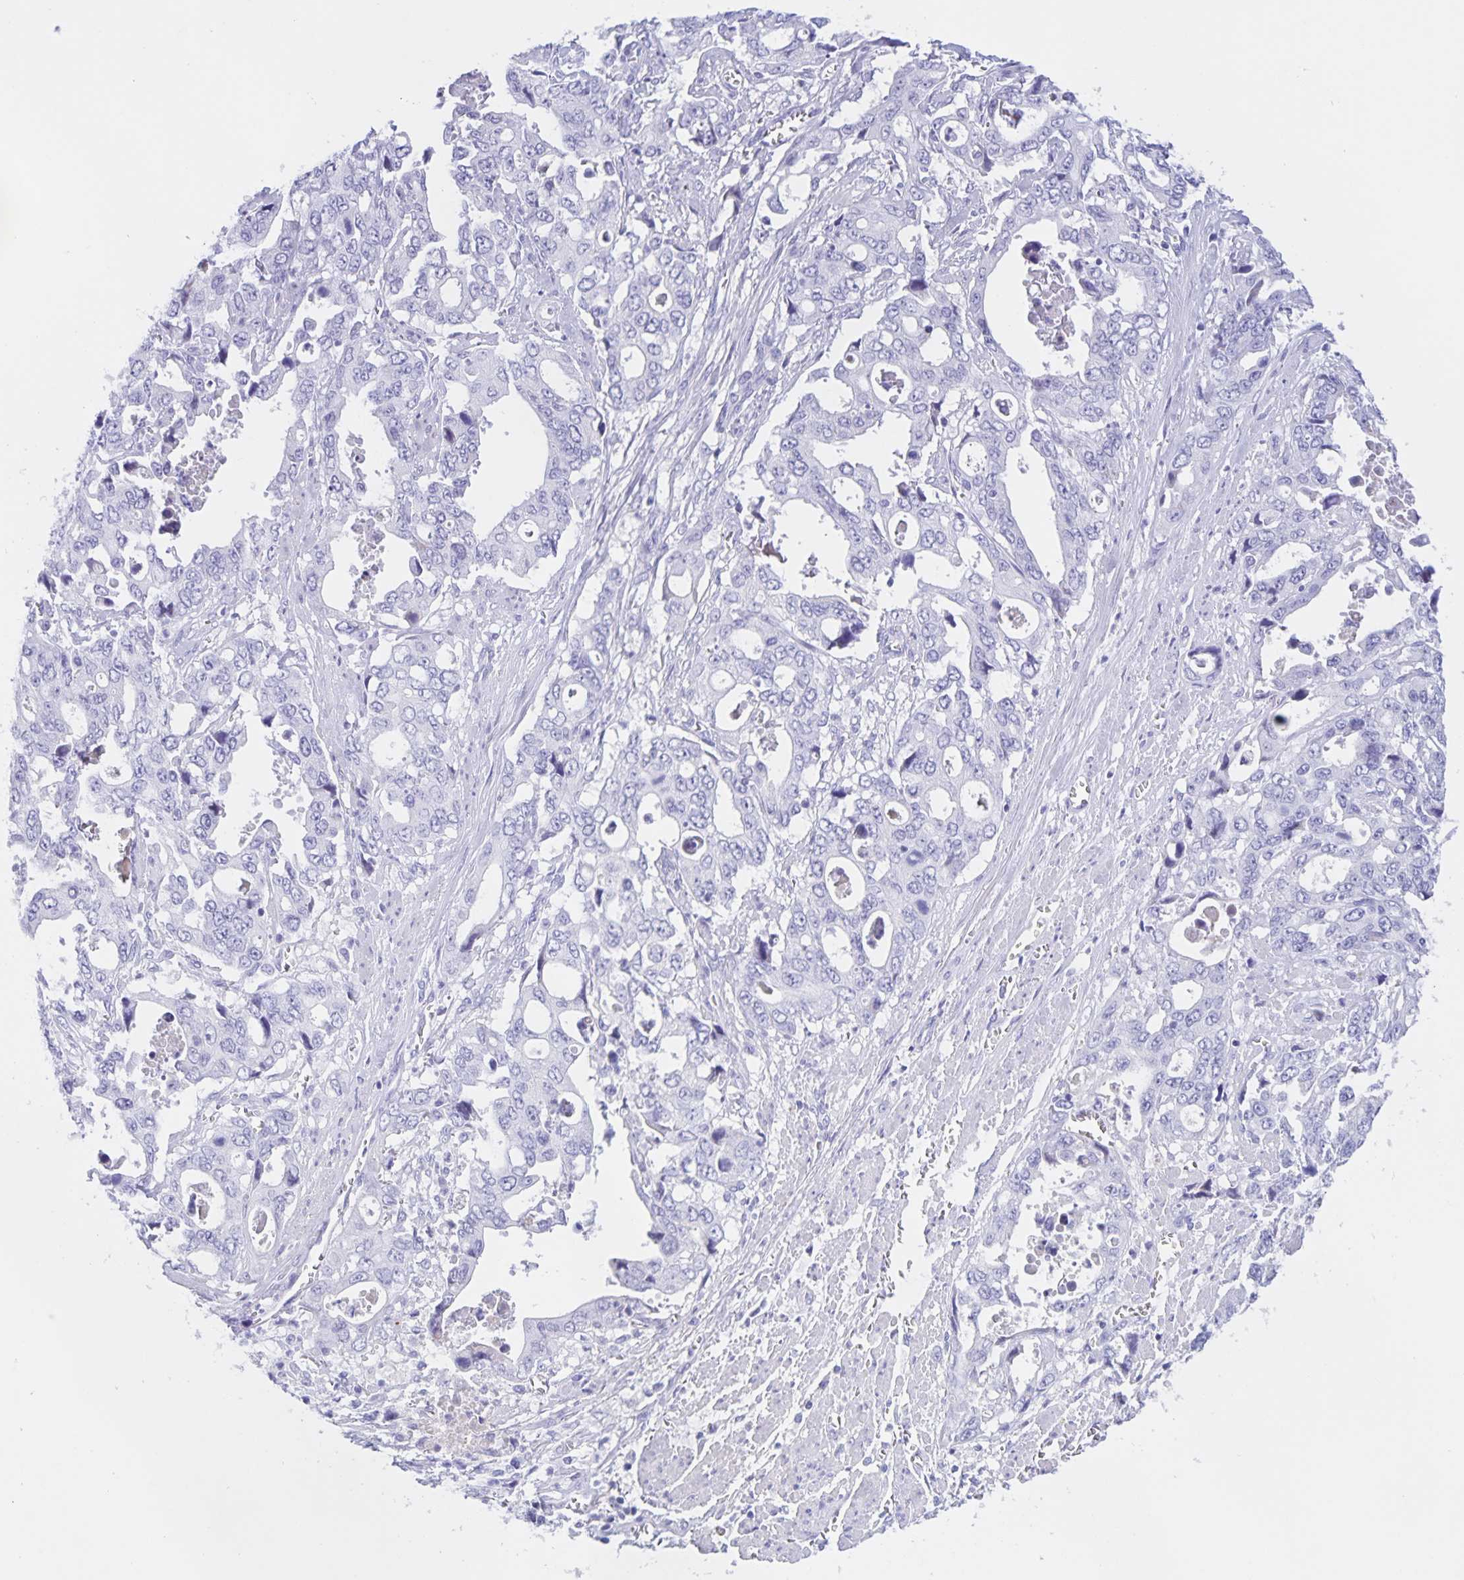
{"staining": {"intensity": "negative", "quantity": "none", "location": "none"}, "tissue": "stomach cancer", "cell_type": "Tumor cells", "image_type": "cancer", "snomed": [{"axis": "morphology", "description": "Adenocarcinoma, NOS"}, {"axis": "topography", "description": "Stomach, upper"}], "caption": "High power microscopy photomicrograph of an immunohistochemistry micrograph of stomach adenocarcinoma, revealing no significant positivity in tumor cells.", "gene": "CATSPER4", "patient": {"sex": "male", "age": 74}}